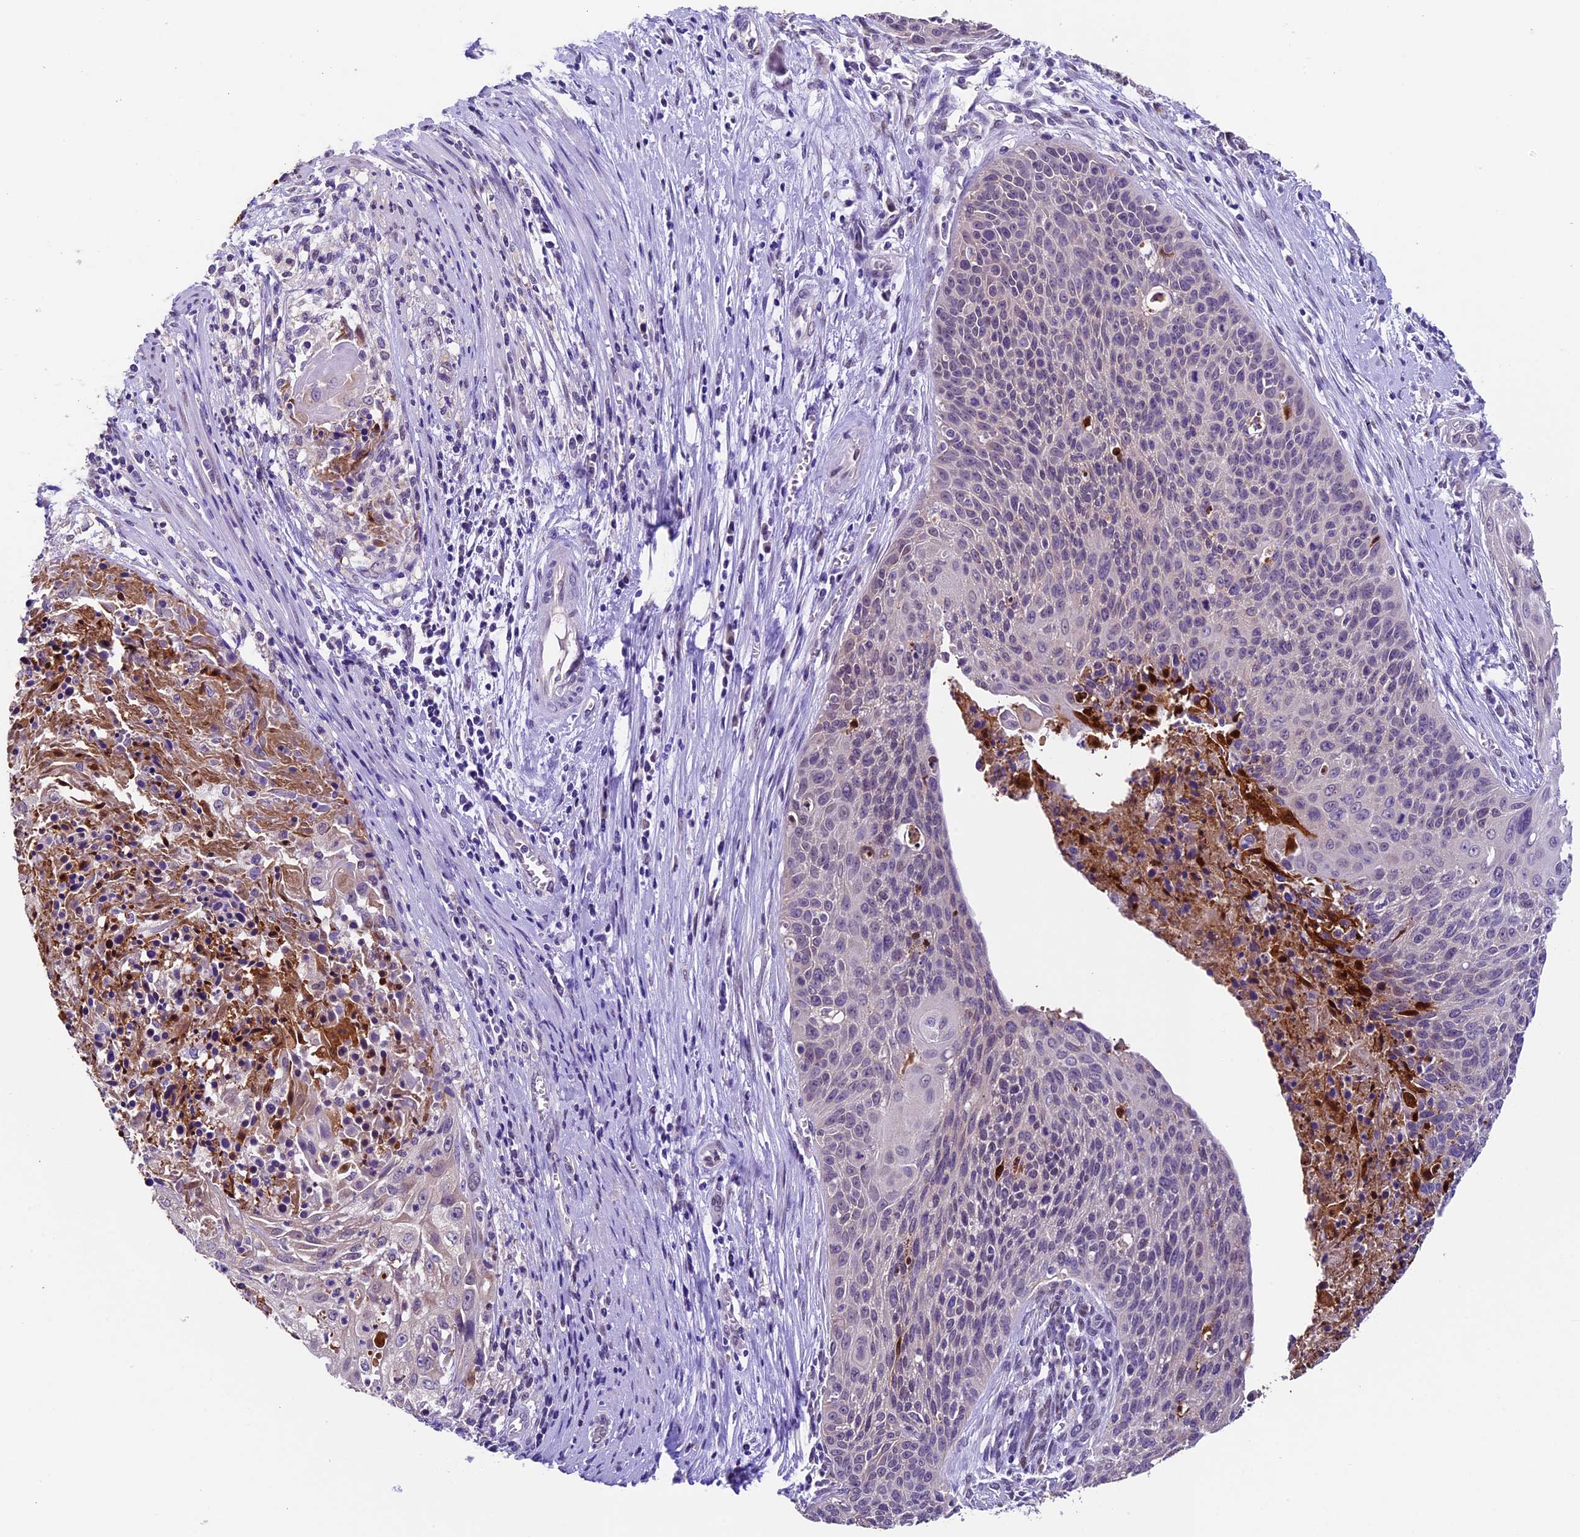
{"staining": {"intensity": "negative", "quantity": "none", "location": "none"}, "tissue": "cervical cancer", "cell_type": "Tumor cells", "image_type": "cancer", "snomed": [{"axis": "morphology", "description": "Squamous cell carcinoma, NOS"}, {"axis": "topography", "description": "Cervix"}], "caption": "An immunohistochemistry histopathology image of cervical cancer (squamous cell carcinoma) is shown. There is no staining in tumor cells of cervical cancer (squamous cell carcinoma).", "gene": "SBNO2", "patient": {"sex": "female", "age": 55}}